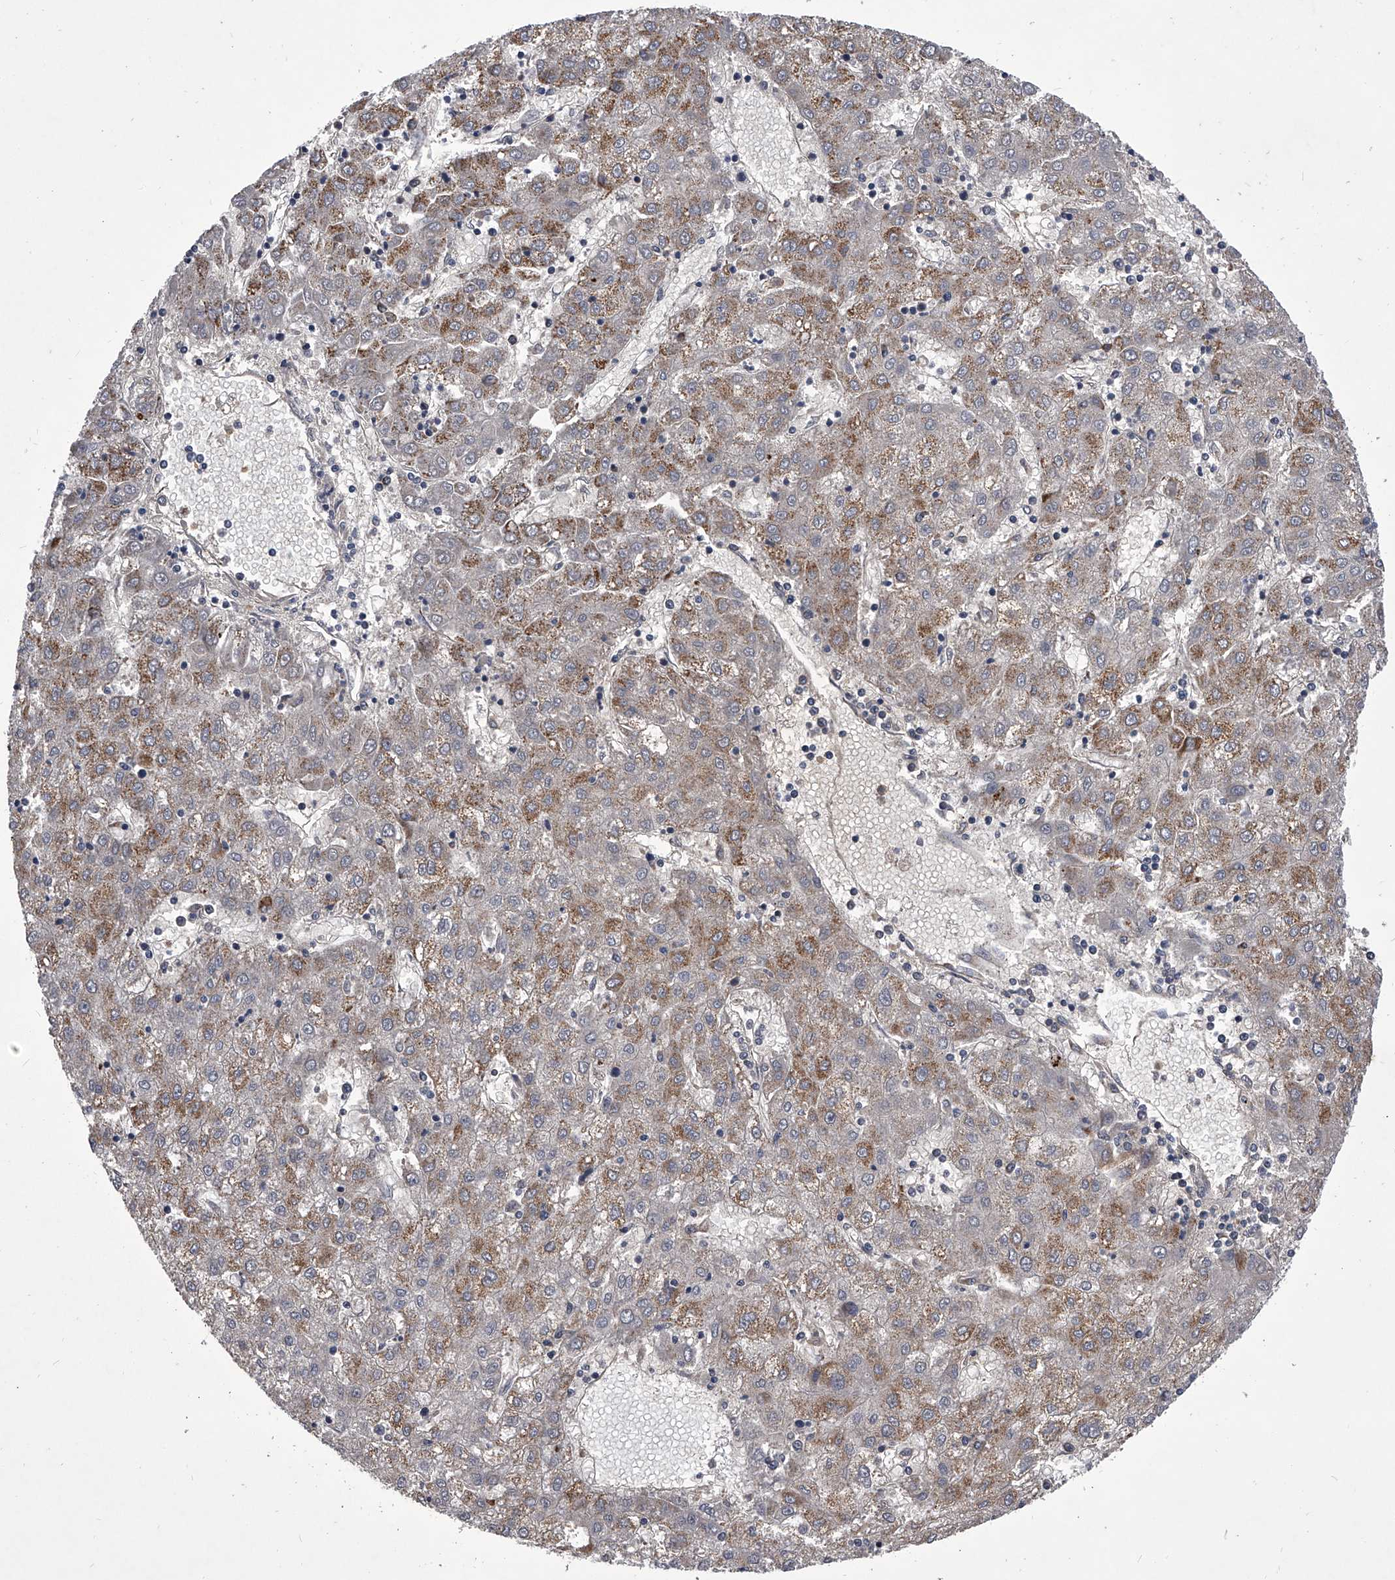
{"staining": {"intensity": "moderate", "quantity": "25%-75%", "location": "cytoplasmic/membranous"}, "tissue": "liver cancer", "cell_type": "Tumor cells", "image_type": "cancer", "snomed": [{"axis": "morphology", "description": "Carcinoma, Hepatocellular, NOS"}, {"axis": "topography", "description": "Liver"}], "caption": "Moderate cytoplasmic/membranous positivity for a protein is present in about 25%-75% of tumor cells of liver cancer (hepatocellular carcinoma) using immunohistochemistry (IHC).", "gene": "NRP1", "patient": {"sex": "male", "age": 72}}